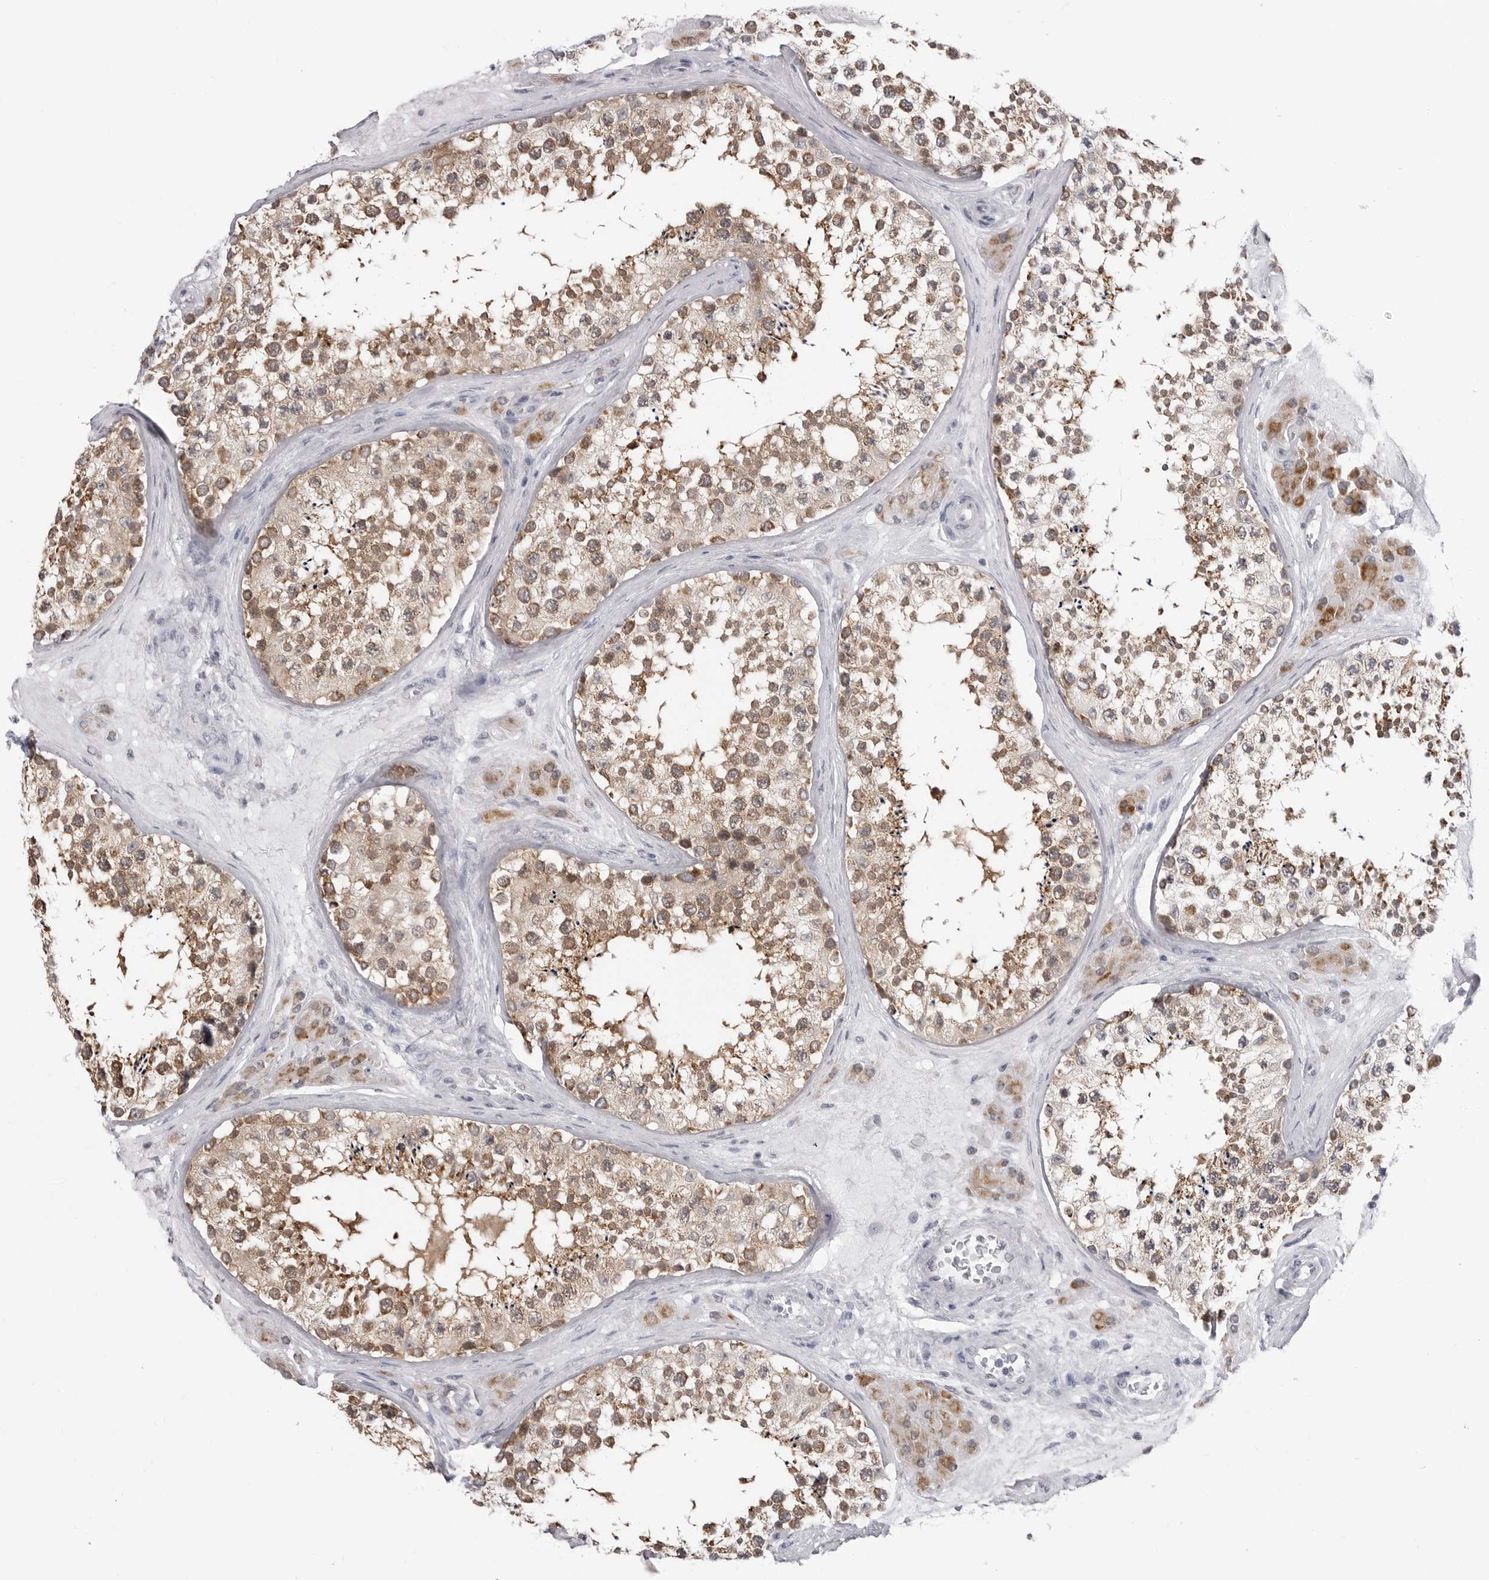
{"staining": {"intensity": "moderate", "quantity": ">75%", "location": "cytoplasmic/membranous"}, "tissue": "testis", "cell_type": "Cells in seminiferous ducts", "image_type": "normal", "snomed": [{"axis": "morphology", "description": "Normal tissue, NOS"}, {"axis": "topography", "description": "Testis"}], "caption": "This image exhibits IHC staining of normal human testis, with medium moderate cytoplasmic/membranous expression in about >75% of cells in seminiferous ducts.", "gene": "FH", "patient": {"sex": "male", "age": 46}}